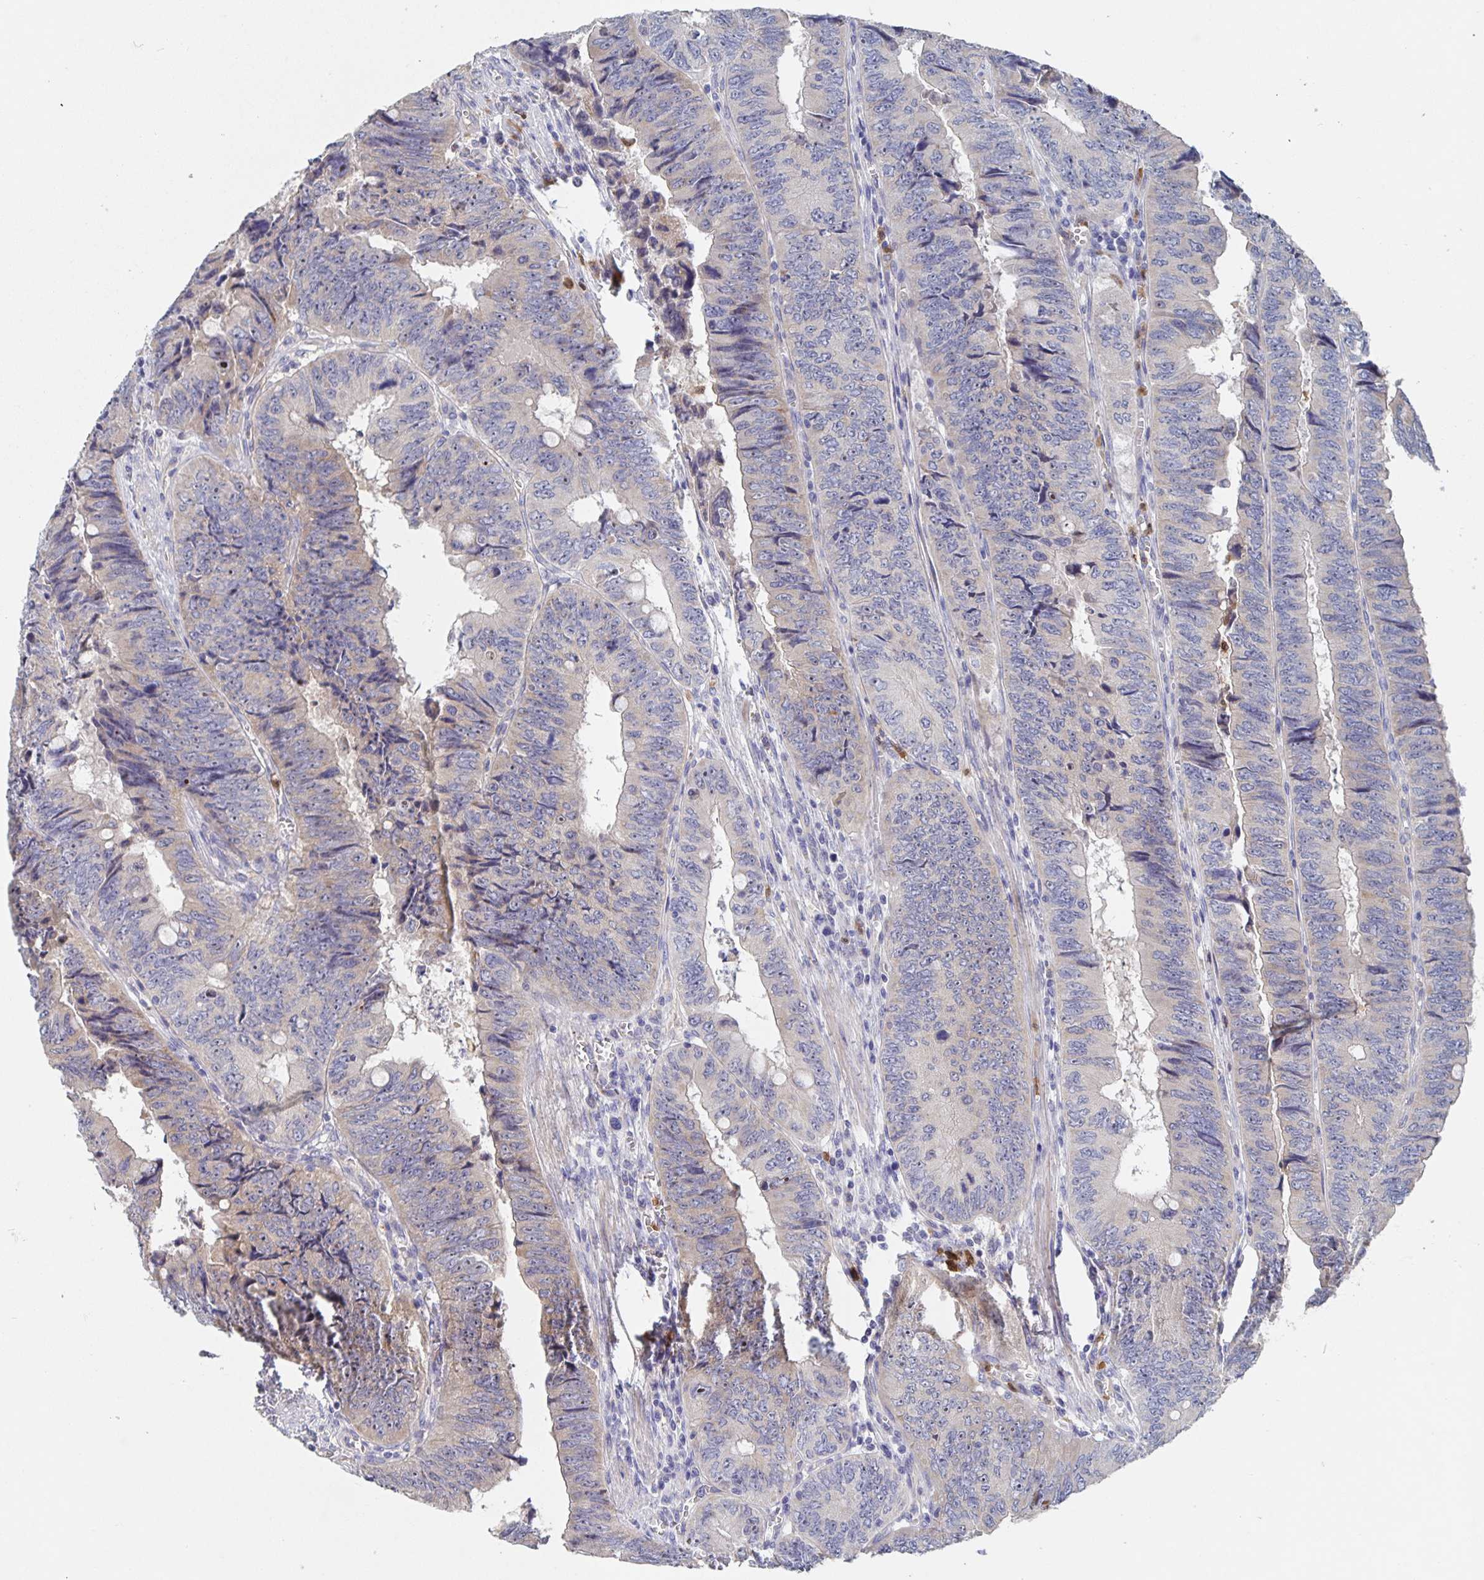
{"staining": {"intensity": "weak", "quantity": "<25%", "location": "cytoplasmic/membranous"}, "tissue": "colorectal cancer", "cell_type": "Tumor cells", "image_type": "cancer", "snomed": [{"axis": "morphology", "description": "Adenocarcinoma, NOS"}, {"axis": "topography", "description": "Colon"}], "caption": "Human colorectal cancer (adenocarcinoma) stained for a protein using IHC reveals no expression in tumor cells.", "gene": "CDC42BPG", "patient": {"sex": "female", "age": 84}}